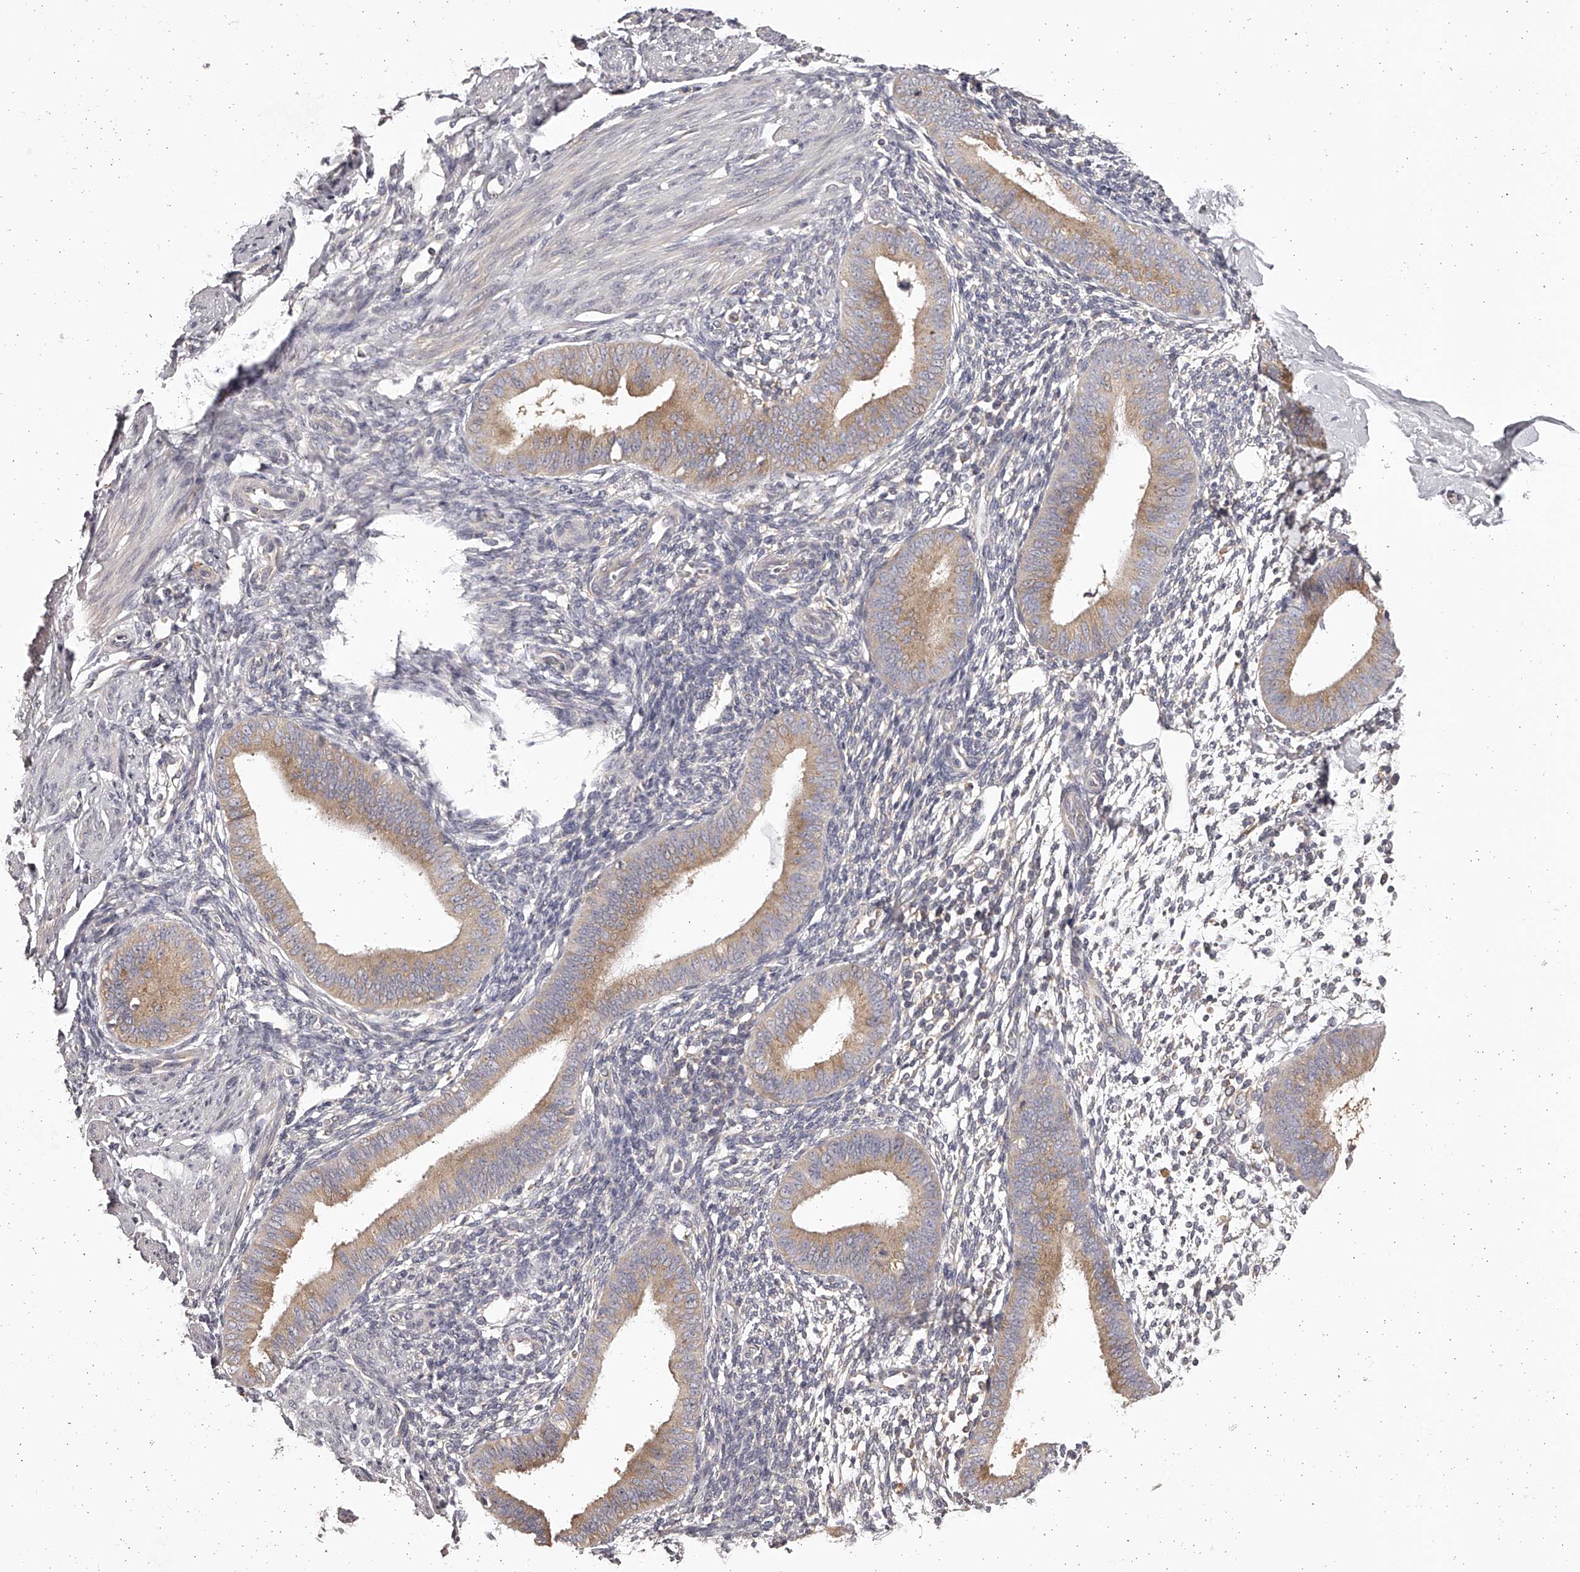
{"staining": {"intensity": "negative", "quantity": "none", "location": "none"}, "tissue": "endometrium", "cell_type": "Cells in endometrial stroma", "image_type": "normal", "snomed": [{"axis": "morphology", "description": "Normal tissue, NOS"}, {"axis": "topography", "description": "Uterus"}, {"axis": "topography", "description": "Endometrium"}], "caption": "Immunohistochemistry (IHC) of benign human endometrium demonstrates no expression in cells in endometrial stroma.", "gene": "TNN", "patient": {"sex": "female", "age": 48}}